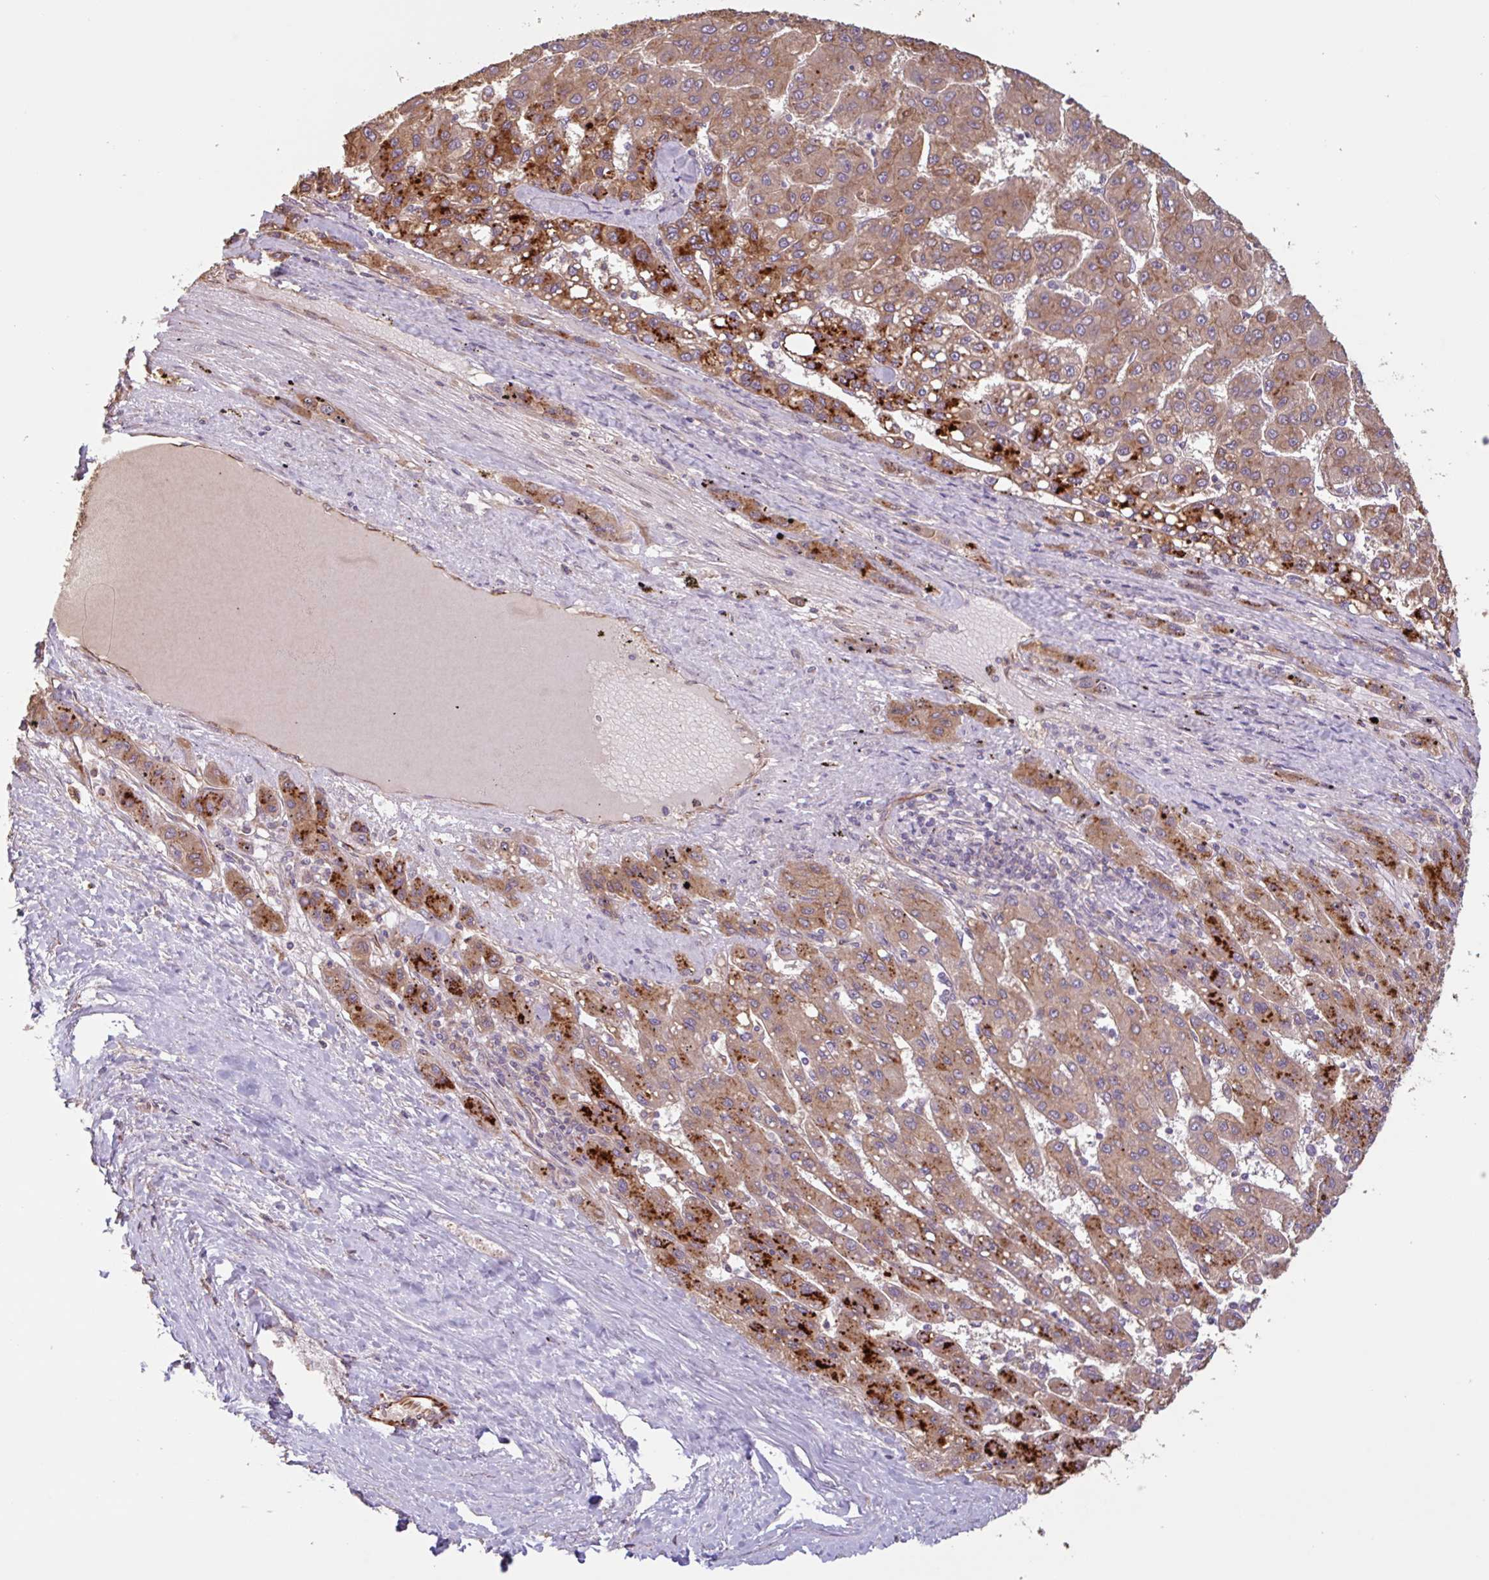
{"staining": {"intensity": "strong", "quantity": ">75%", "location": "cytoplasmic/membranous"}, "tissue": "liver cancer", "cell_type": "Tumor cells", "image_type": "cancer", "snomed": [{"axis": "morphology", "description": "Carcinoma, Hepatocellular, NOS"}, {"axis": "topography", "description": "Liver"}], "caption": "Human liver cancer (hepatocellular carcinoma) stained with a protein marker demonstrates strong staining in tumor cells.", "gene": "ZNF790", "patient": {"sex": "female", "age": 82}}